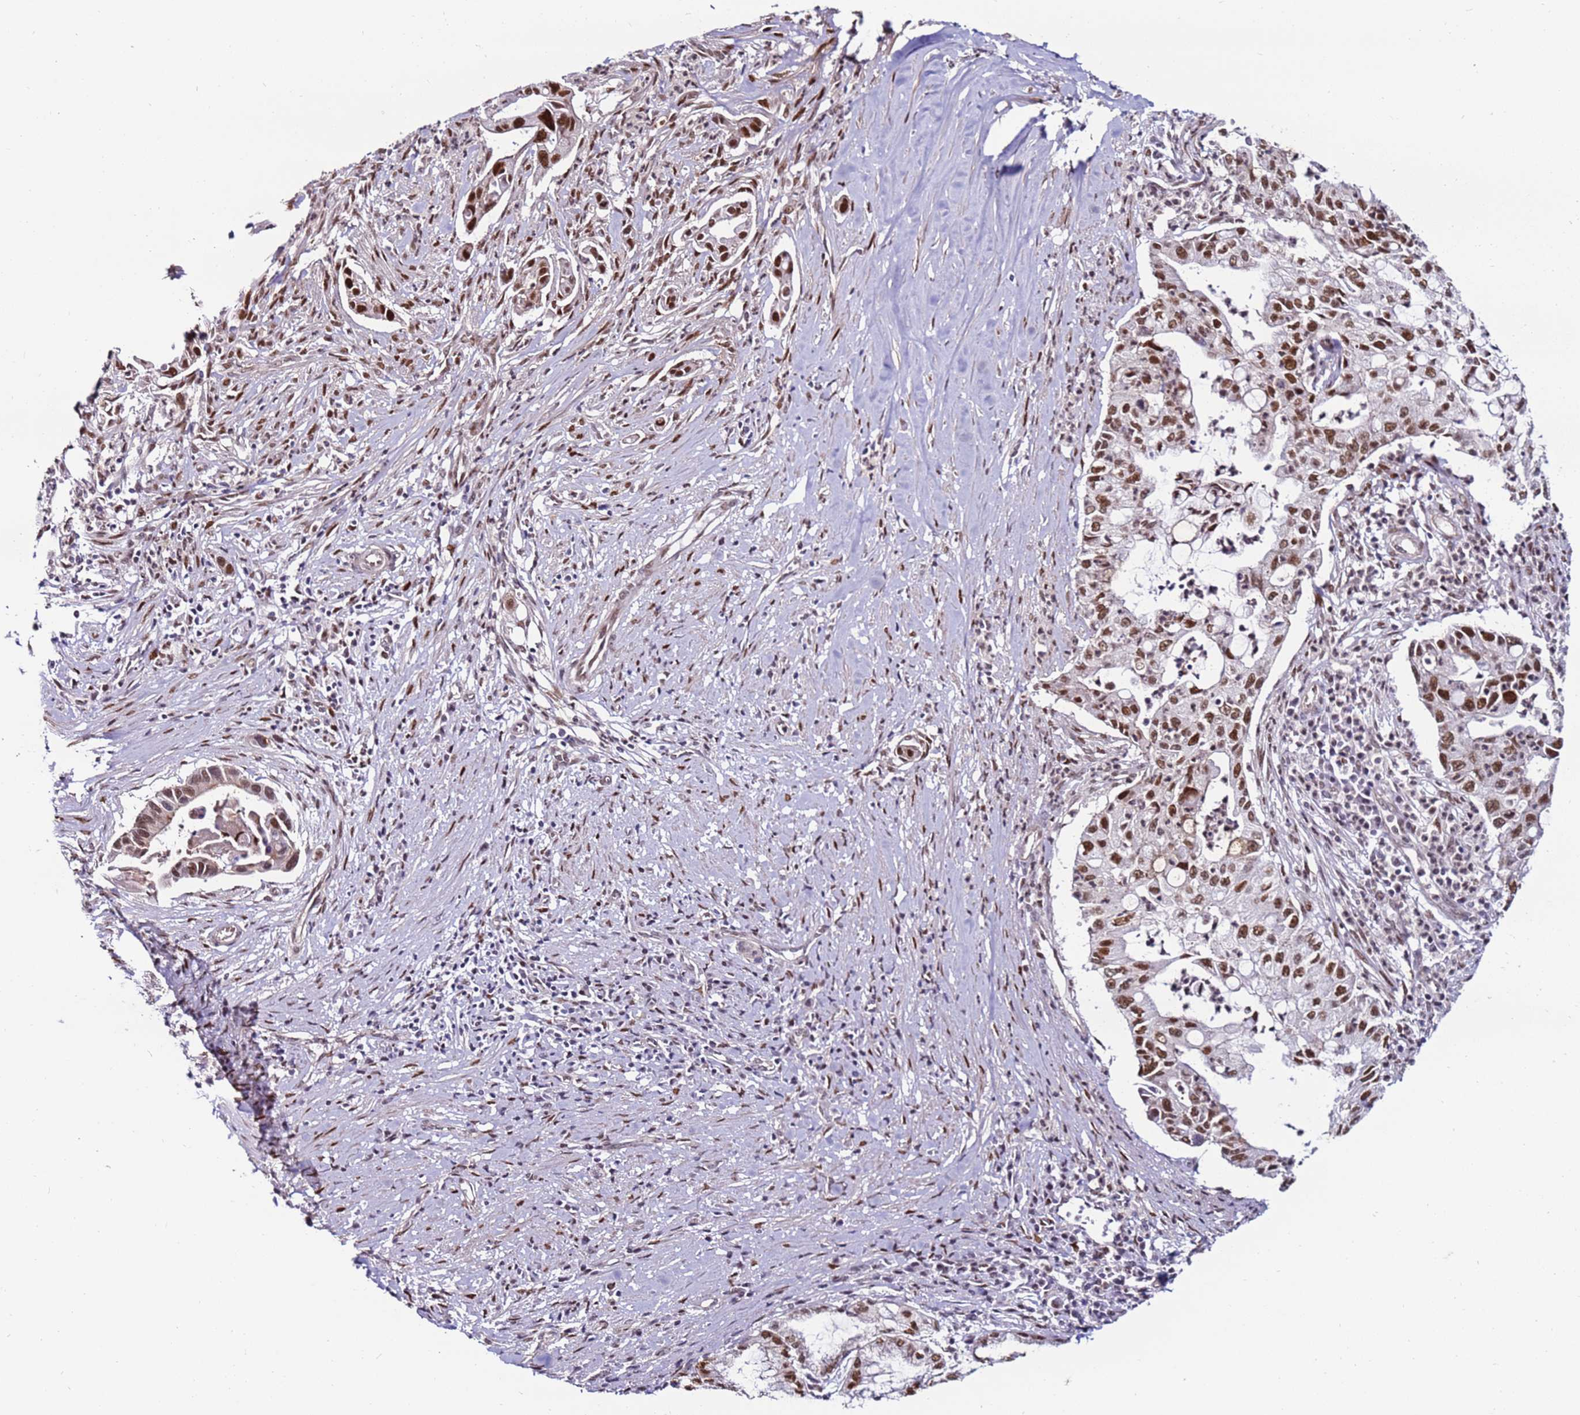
{"staining": {"intensity": "weak", "quantity": ">75%", "location": "nuclear"}, "tissue": "pancreatic cancer", "cell_type": "Tumor cells", "image_type": "cancer", "snomed": [{"axis": "morphology", "description": "Adenocarcinoma, NOS"}, {"axis": "topography", "description": "Pancreas"}], "caption": "A brown stain highlights weak nuclear staining of a protein in human pancreatic adenocarcinoma tumor cells.", "gene": "KPNA4", "patient": {"sex": "male", "age": 73}}